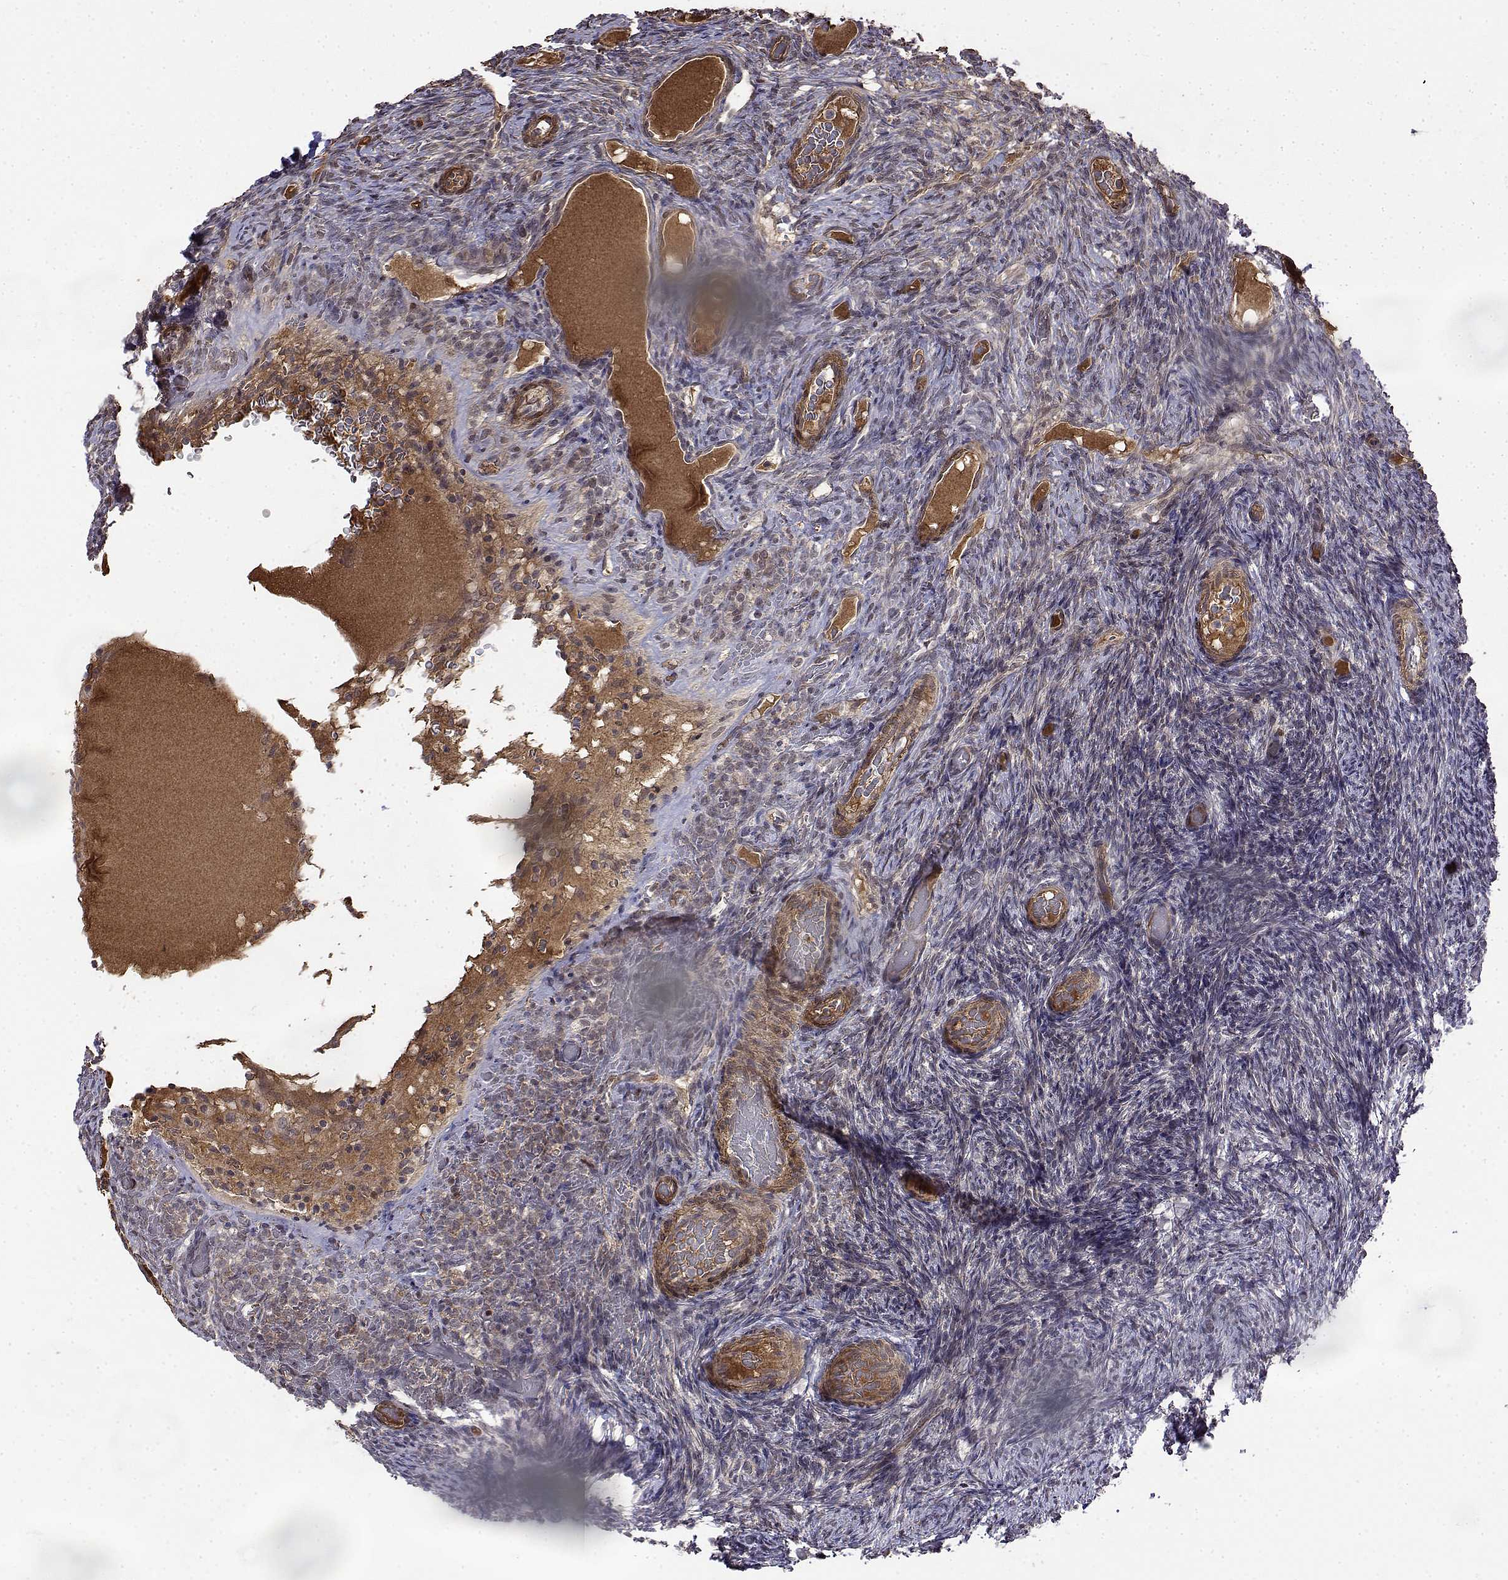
{"staining": {"intensity": "negative", "quantity": "none", "location": "none"}, "tissue": "ovary", "cell_type": "Ovarian stroma cells", "image_type": "normal", "snomed": [{"axis": "morphology", "description": "Normal tissue, NOS"}, {"axis": "topography", "description": "Ovary"}], "caption": "Immunohistochemistry (IHC) of benign ovary demonstrates no staining in ovarian stroma cells.", "gene": "ITGA7", "patient": {"sex": "female", "age": 34}}